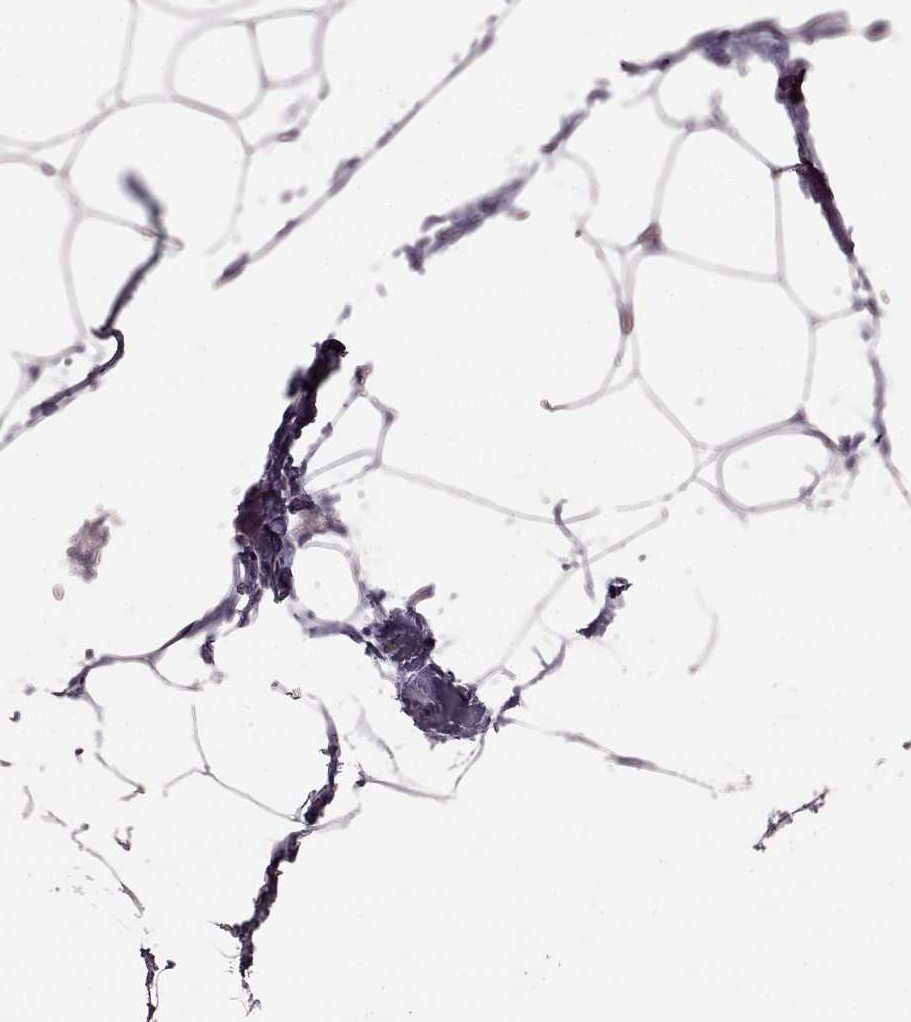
{"staining": {"intensity": "negative", "quantity": "none", "location": "none"}, "tissue": "adipose tissue", "cell_type": "Adipocytes", "image_type": "normal", "snomed": [{"axis": "morphology", "description": "Normal tissue, NOS"}, {"axis": "topography", "description": "Adipose tissue"}], "caption": "An IHC photomicrograph of benign adipose tissue is shown. There is no staining in adipocytes of adipose tissue.", "gene": "CCNF", "patient": {"sex": "male", "age": 57}}